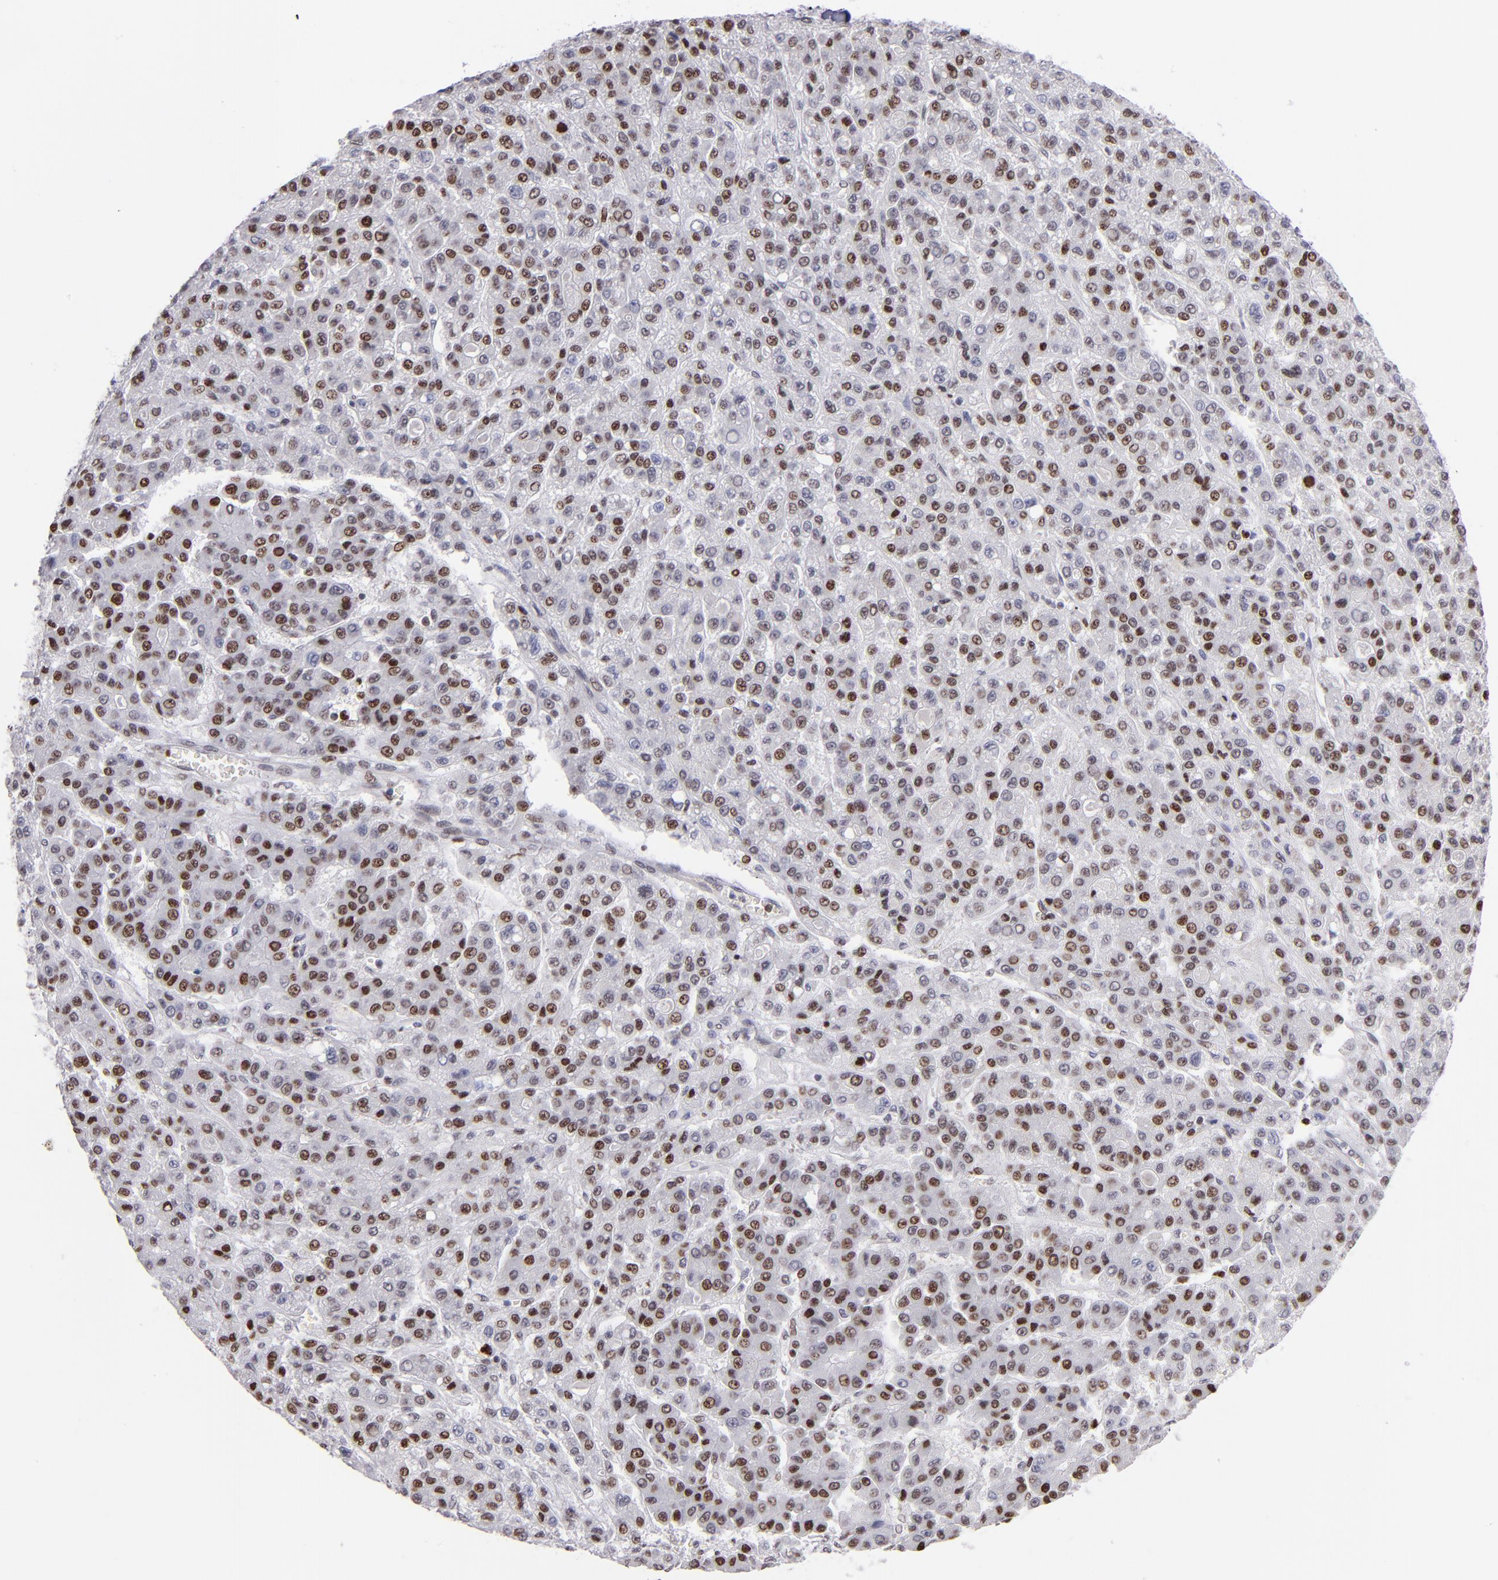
{"staining": {"intensity": "strong", "quantity": ">75%", "location": "nuclear"}, "tissue": "liver cancer", "cell_type": "Tumor cells", "image_type": "cancer", "snomed": [{"axis": "morphology", "description": "Carcinoma, Hepatocellular, NOS"}, {"axis": "topography", "description": "Liver"}], "caption": "Immunohistochemical staining of human liver cancer (hepatocellular carcinoma) displays strong nuclear protein staining in approximately >75% of tumor cells.", "gene": "POLA1", "patient": {"sex": "male", "age": 70}}